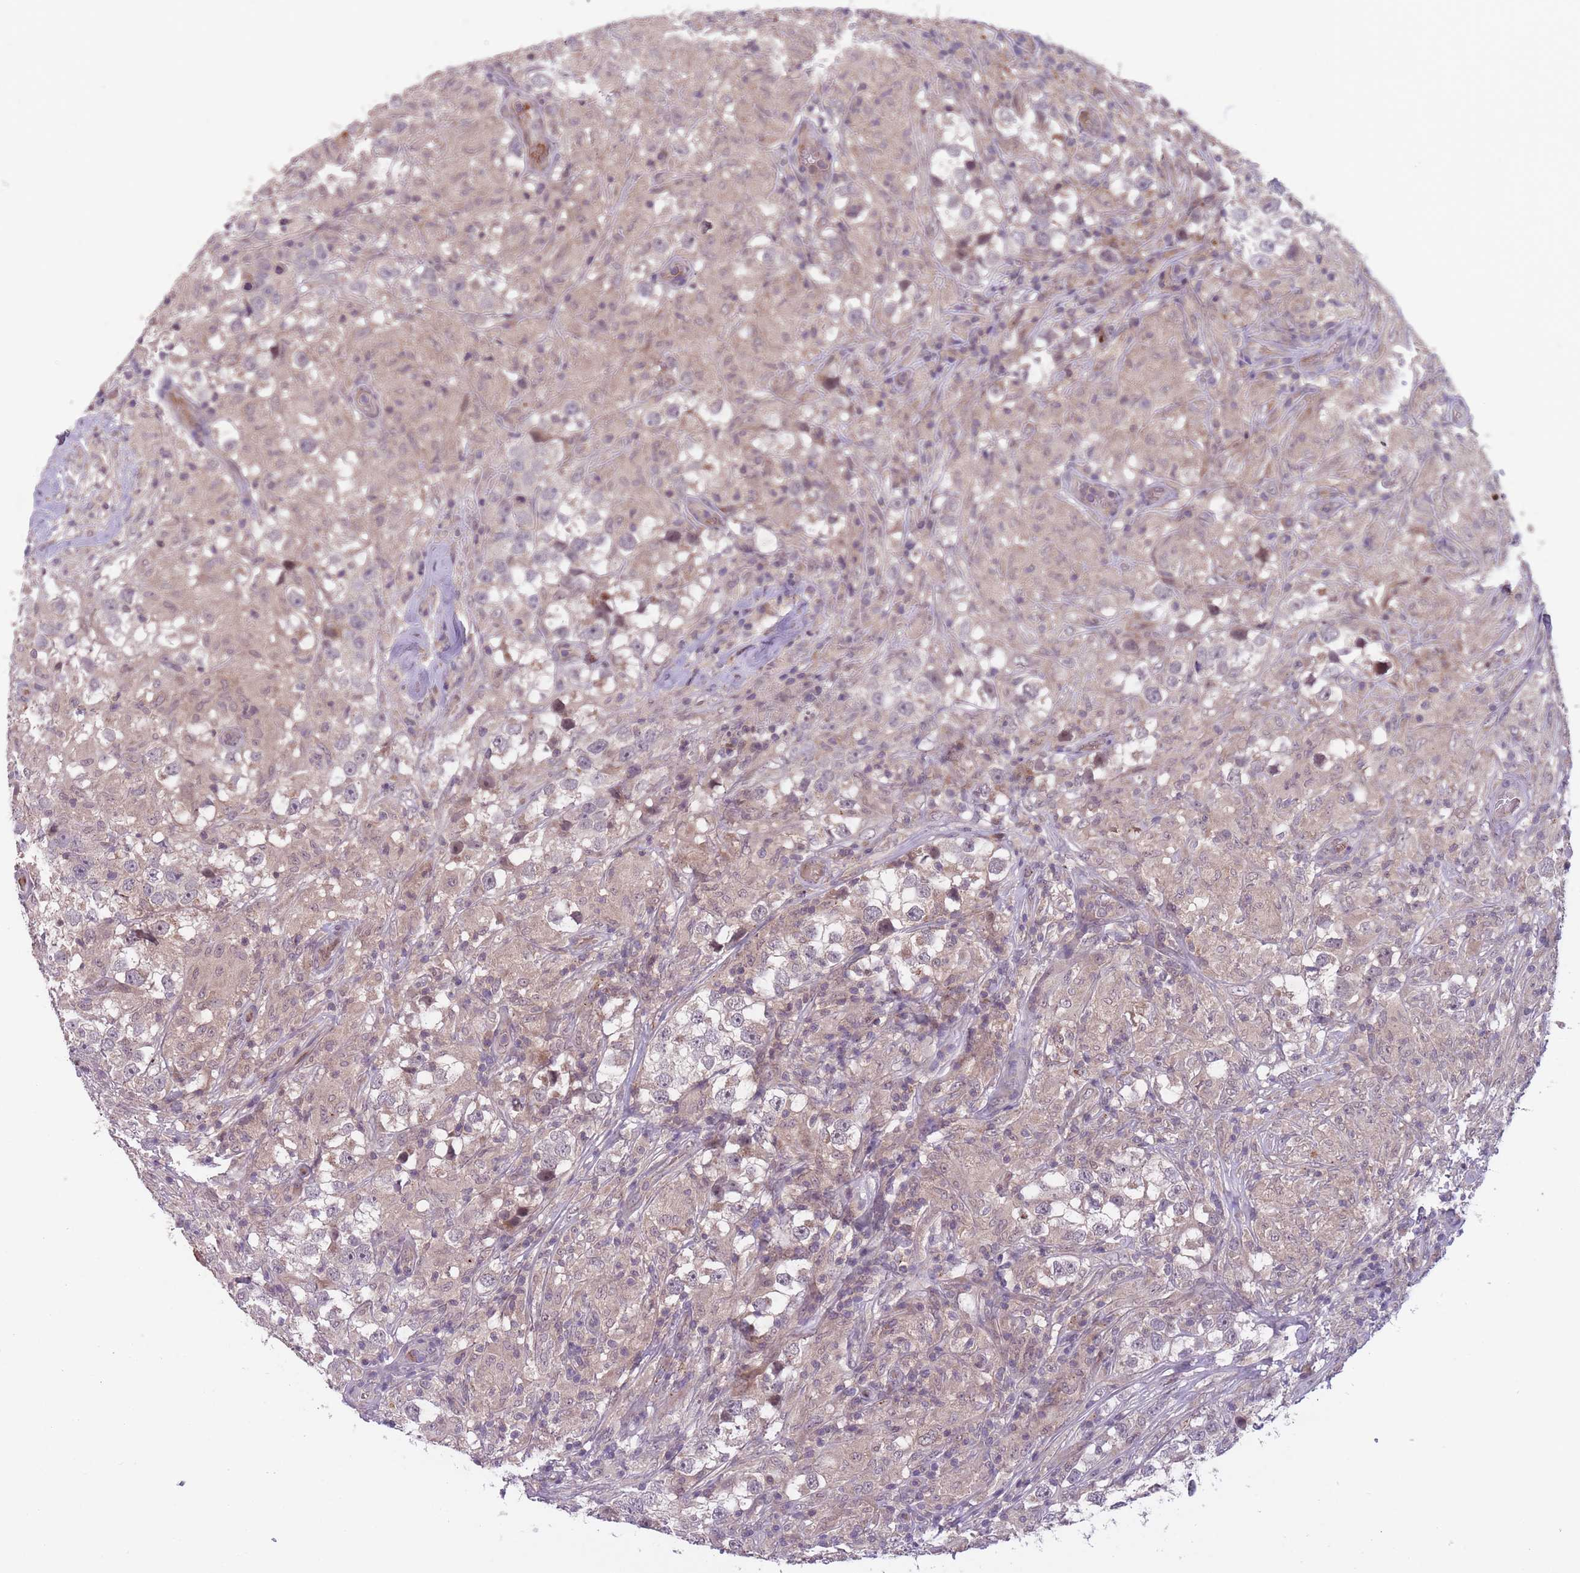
{"staining": {"intensity": "negative", "quantity": "none", "location": "none"}, "tissue": "testis cancer", "cell_type": "Tumor cells", "image_type": "cancer", "snomed": [{"axis": "morphology", "description": "Seminoma, NOS"}, {"axis": "topography", "description": "Testis"}], "caption": "DAB (3,3'-diaminobenzidine) immunohistochemical staining of human seminoma (testis) reveals no significant staining in tumor cells. The staining is performed using DAB brown chromogen with nuclei counter-stained in using hematoxylin.", "gene": "SECTM1", "patient": {"sex": "male", "age": 46}}